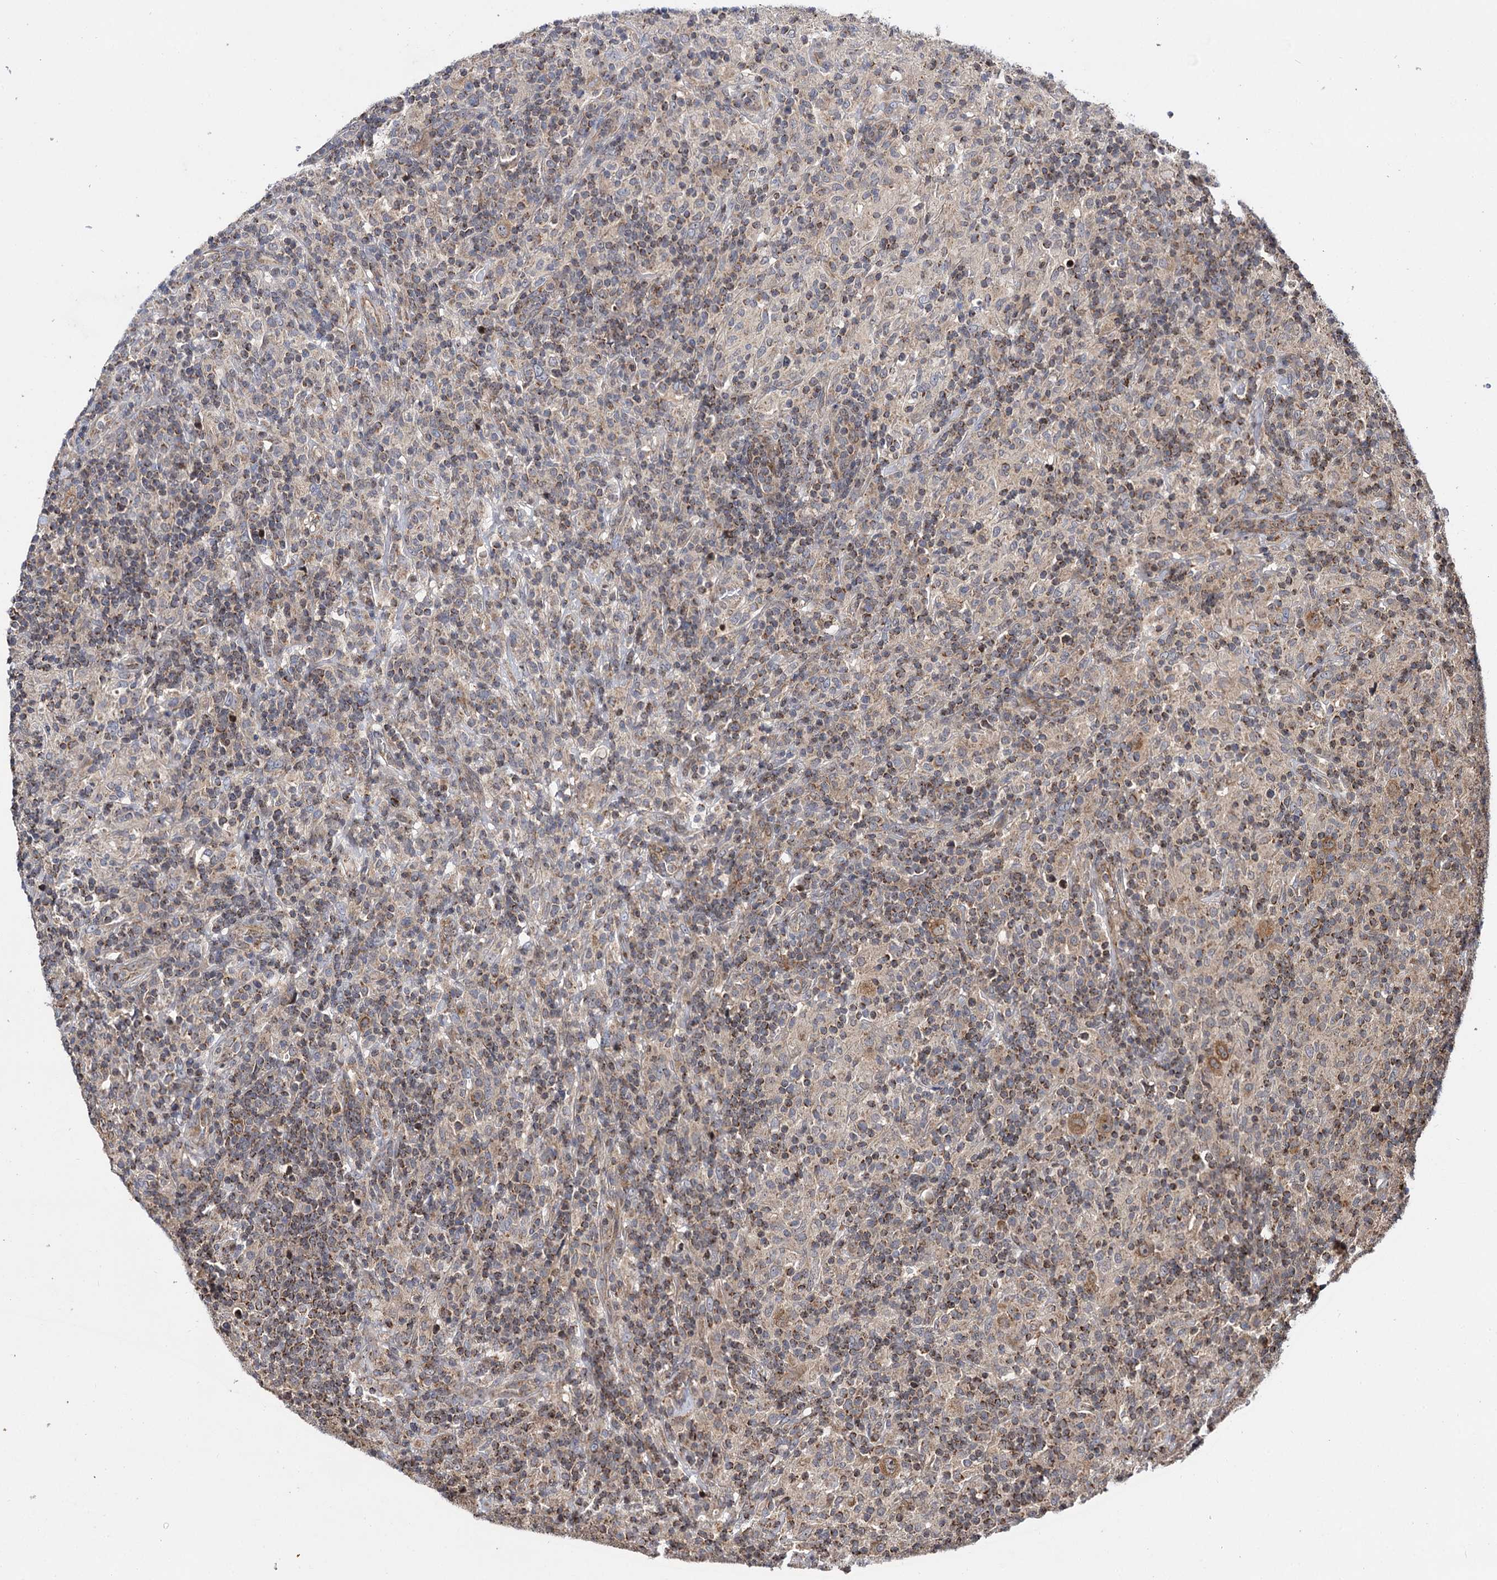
{"staining": {"intensity": "moderate", "quantity": ">75%", "location": "cytoplasmic/membranous"}, "tissue": "lymphoma", "cell_type": "Tumor cells", "image_type": "cancer", "snomed": [{"axis": "morphology", "description": "Hodgkin's disease, NOS"}, {"axis": "topography", "description": "Lymph node"}], "caption": "Hodgkin's disease tissue displays moderate cytoplasmic/membranous expression in about >75% of tumor cells", "gene": "CEP76", "patient": {"sex": "male", "age": 70}}